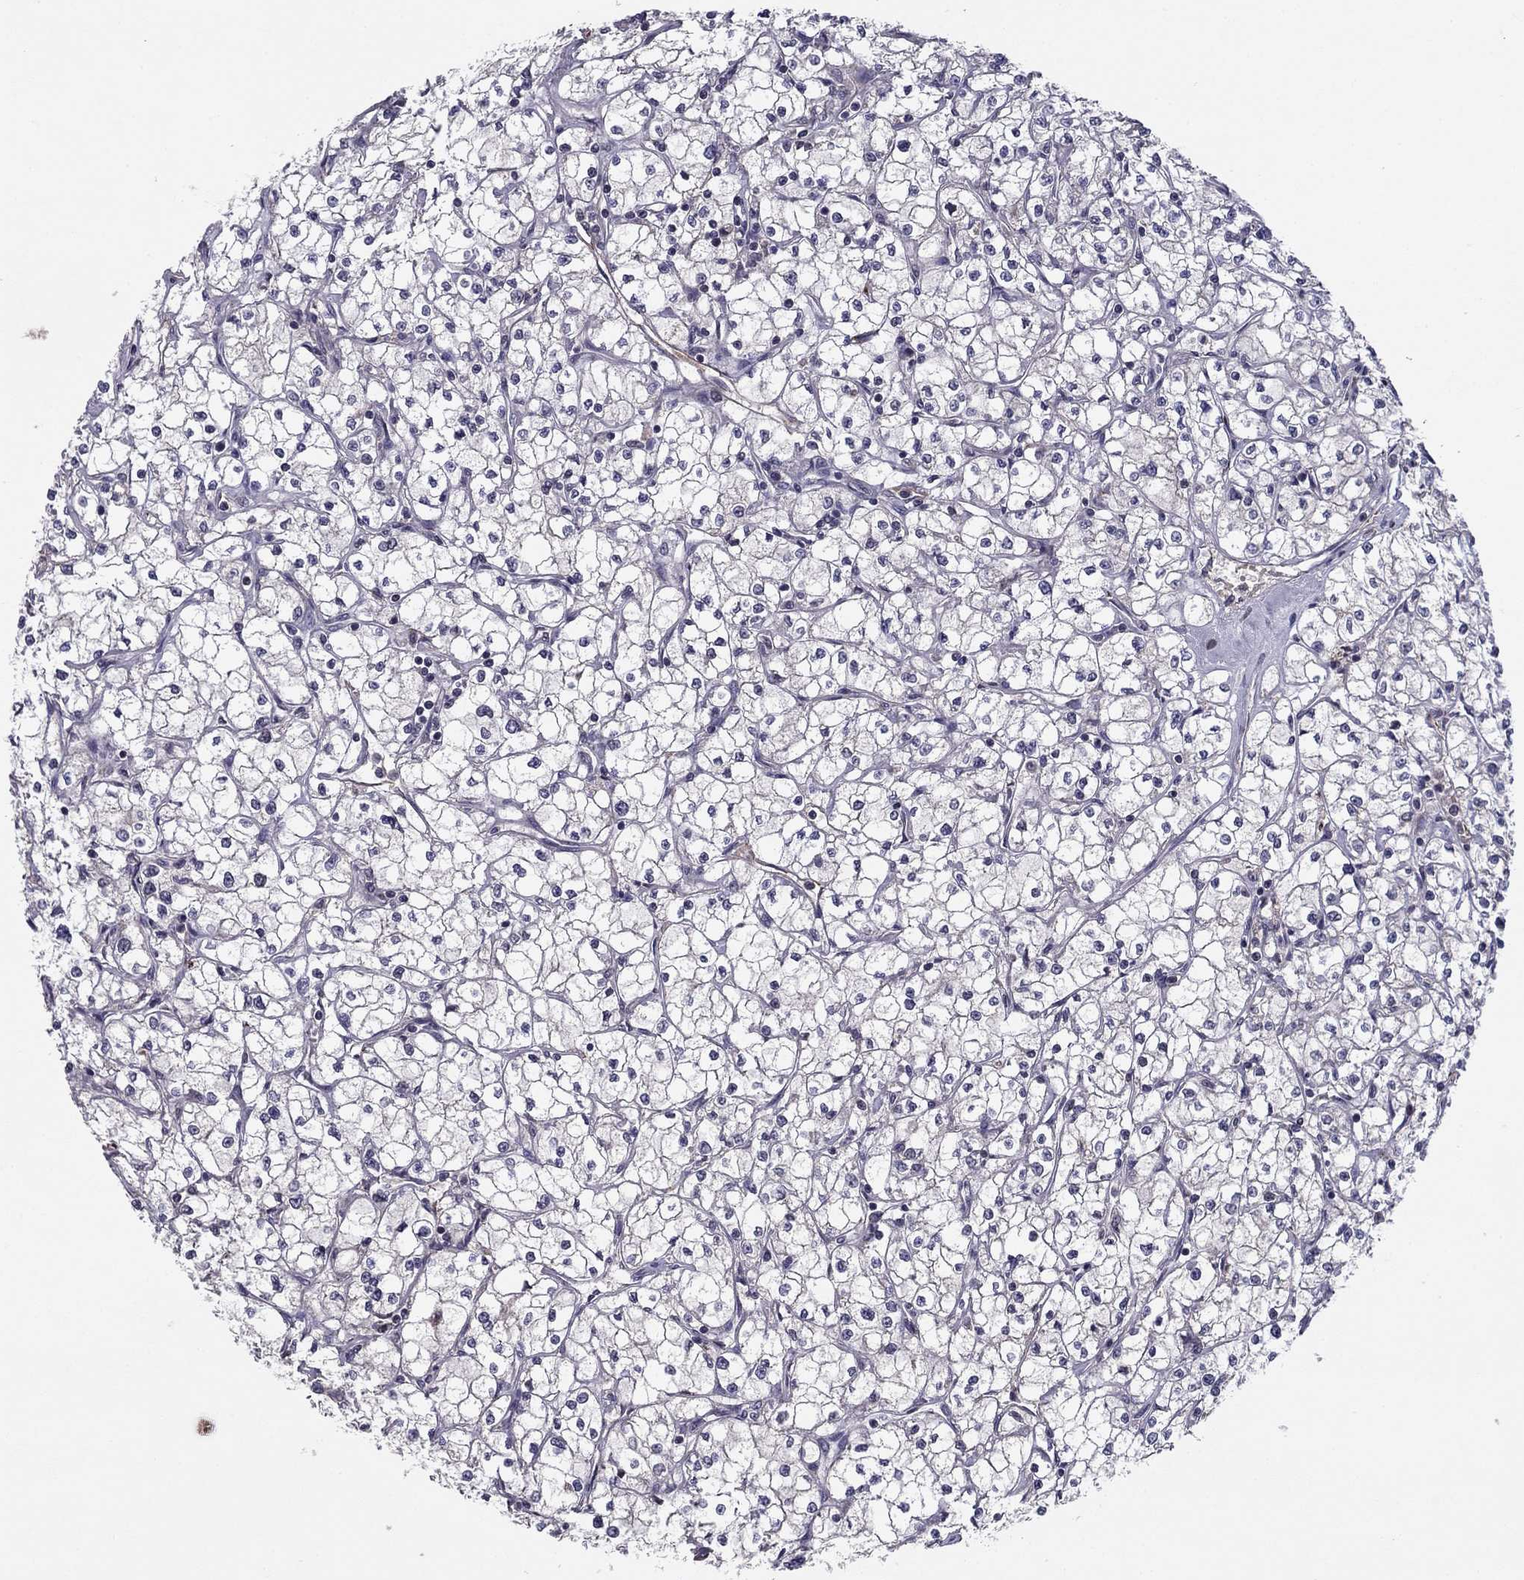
{"staining": {"intensity": "negative", "quantity": "none", "location": "none"}, "tissue": "renal cancer", "cell_type": "Tumor cells", "image_type": "cancer", "snomed": [{"axis": "morphology", "description": "Adenocarcinoma, NOS"}, {"axis": "topography", "description": "Kidney"}], "caption": "Renal adenocarcinoma was stained to show a protein in brown. There is no significant staining in tumor cells.", "gene": "HCN1", "patient": {"sex": "male", "age": 67}}